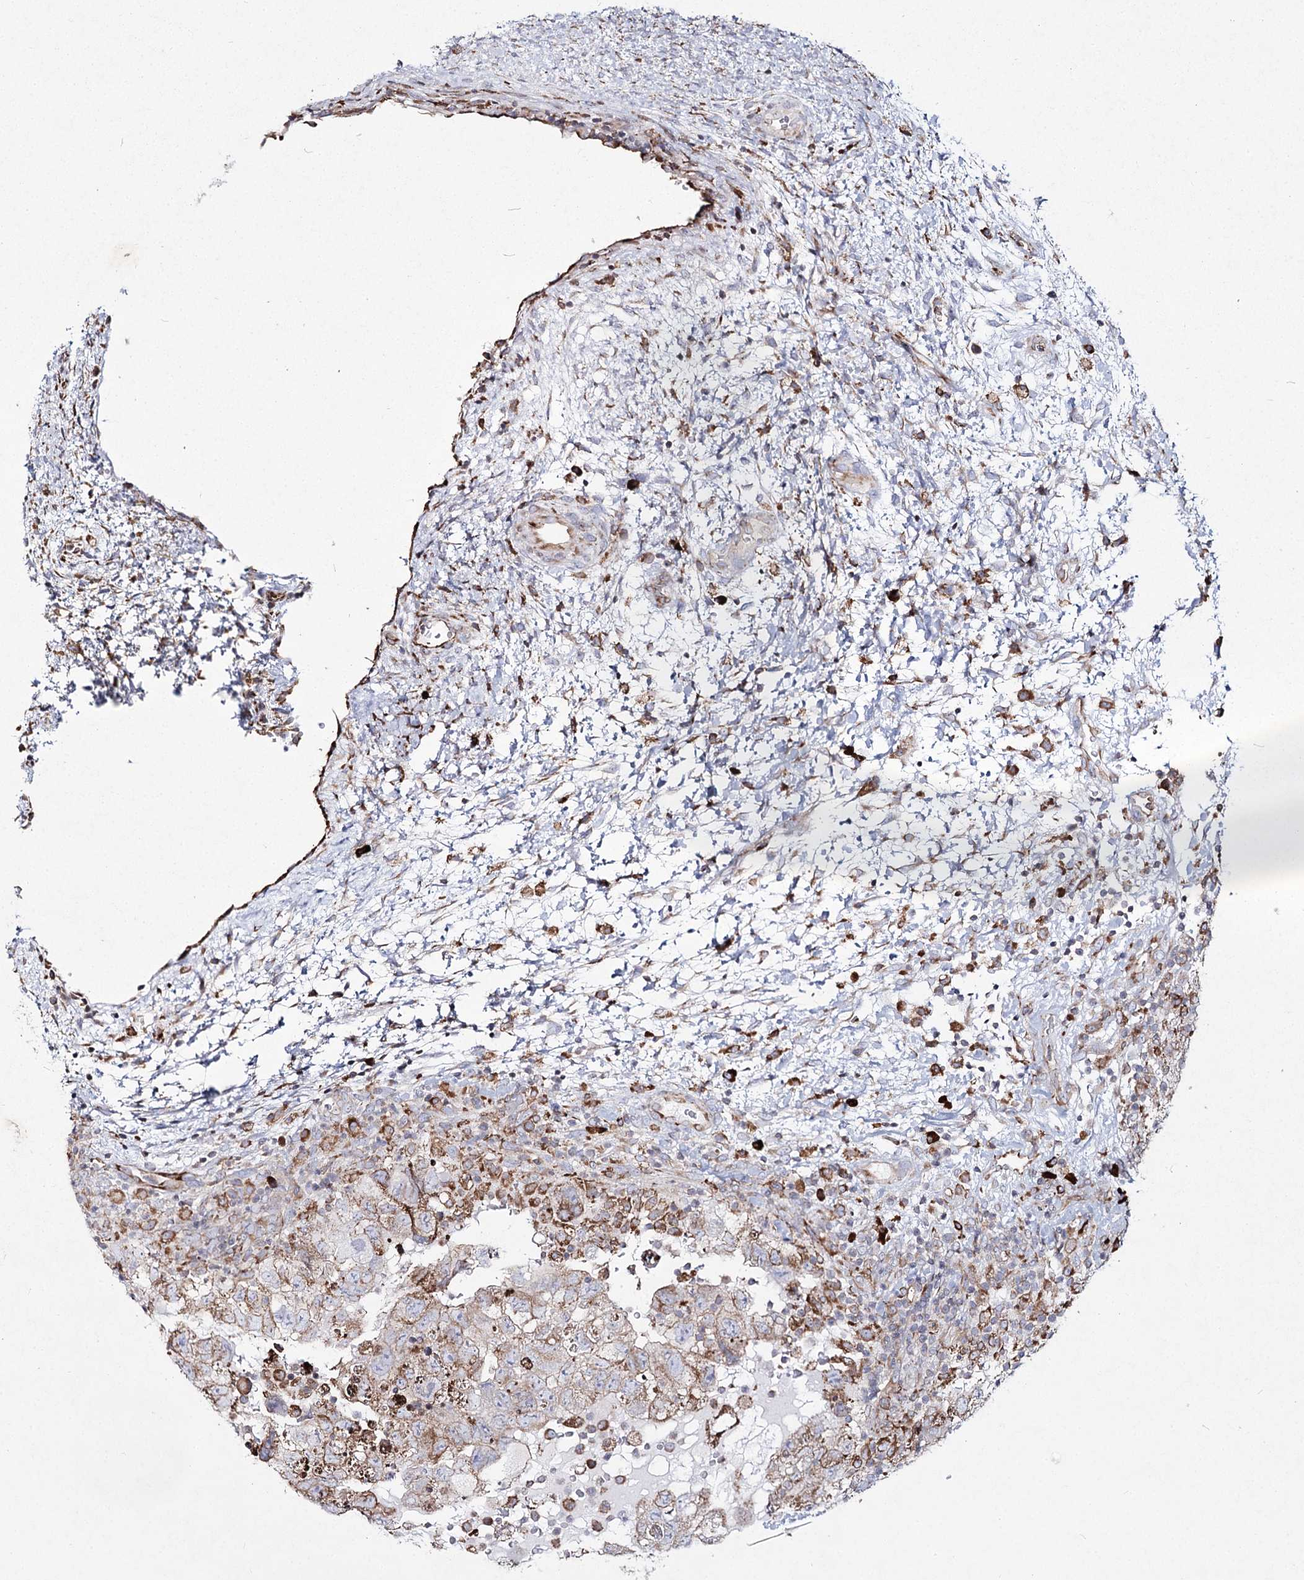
{"staining": {"intensity": "moderate", "quantity": "<25%", "location": "cytoplasmic/membranous"}, "tissue": "testis cancer", "cell_type": "Tumor cells", "image_type": "cancer", "snomed": [{"axis": "morphology", "description": "Carcinoma, Embryonal, NOS"}, {"axis": "topography", "description": "Testis"}], "caption": "Testis embryonal carcinoma stained for a protein shows moderate cytoplasmic/membranous positivity in tumor cells. The staining was performed using DAB to visualize the protein expression in brown, while the nuclei were stained in blue with hematoxylin (Magnification: 20x).", "gene": "NHLRC2", "patient": {"sex": "male", "age": 37}}